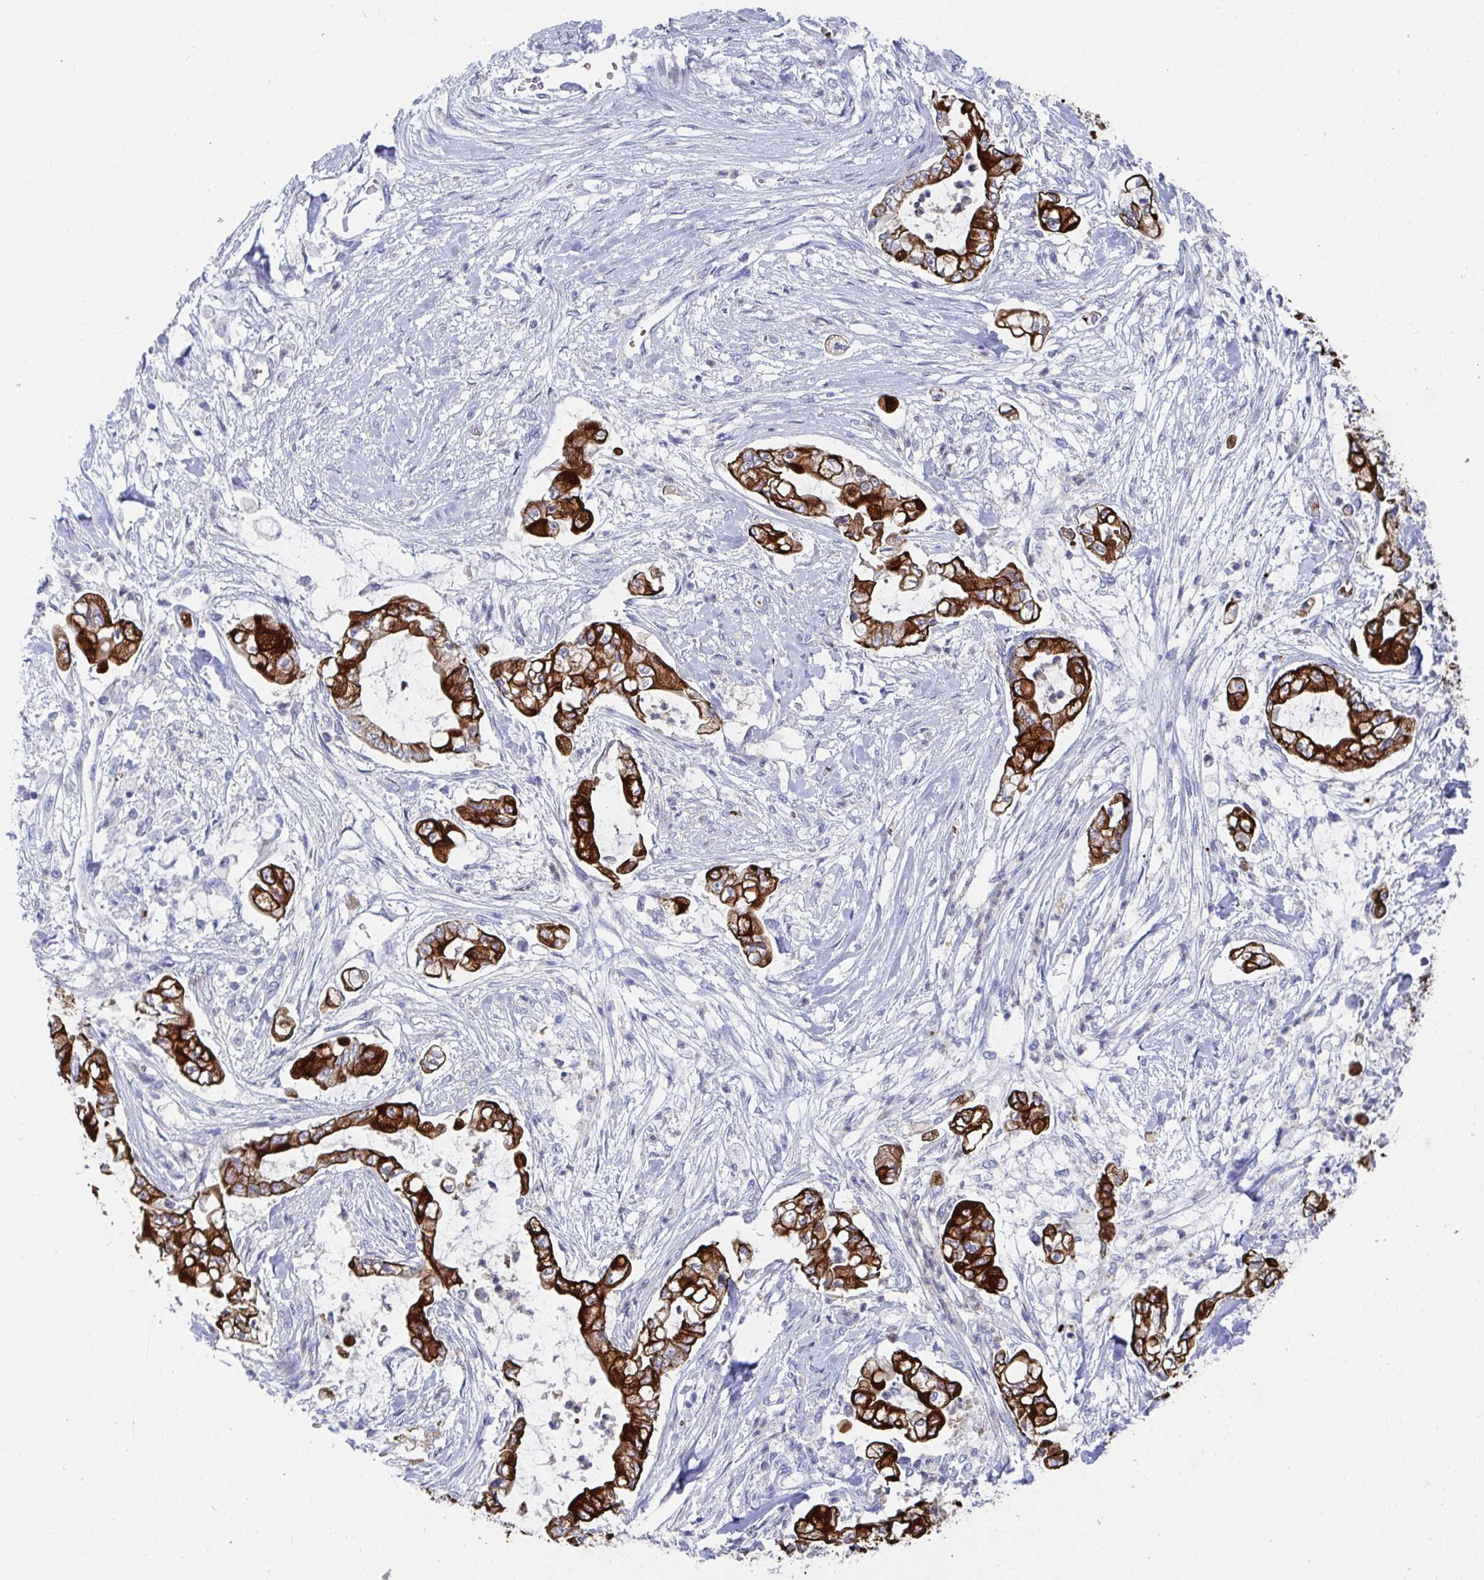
{"staining": {"intensity": "strong", "quantity": ">75%", "location": "cytoplasmic/membranous"}, "tissue": "pancreatic cancer", "cell_type": "Tumor cells", "image_type": "cancer", "snomed": [{"axis": "morphology", "description": "Adenocarcinoma, NOS"}, {"axis": "topography", "description": "Pancreas"}], "caption": "Immunohistochemistry (IHC) micrograph of neoplastic tissue: adenocarcinoma (pancreatic) stained using IHC shows high levels of strong protein expression localized specifically in the cytoplasmic/membranous of tumor cells, appearing as a cytoplasmic/membranous brown color.", "gene": "CLDN8", "patient": {"sex": "female", "age": 69}}